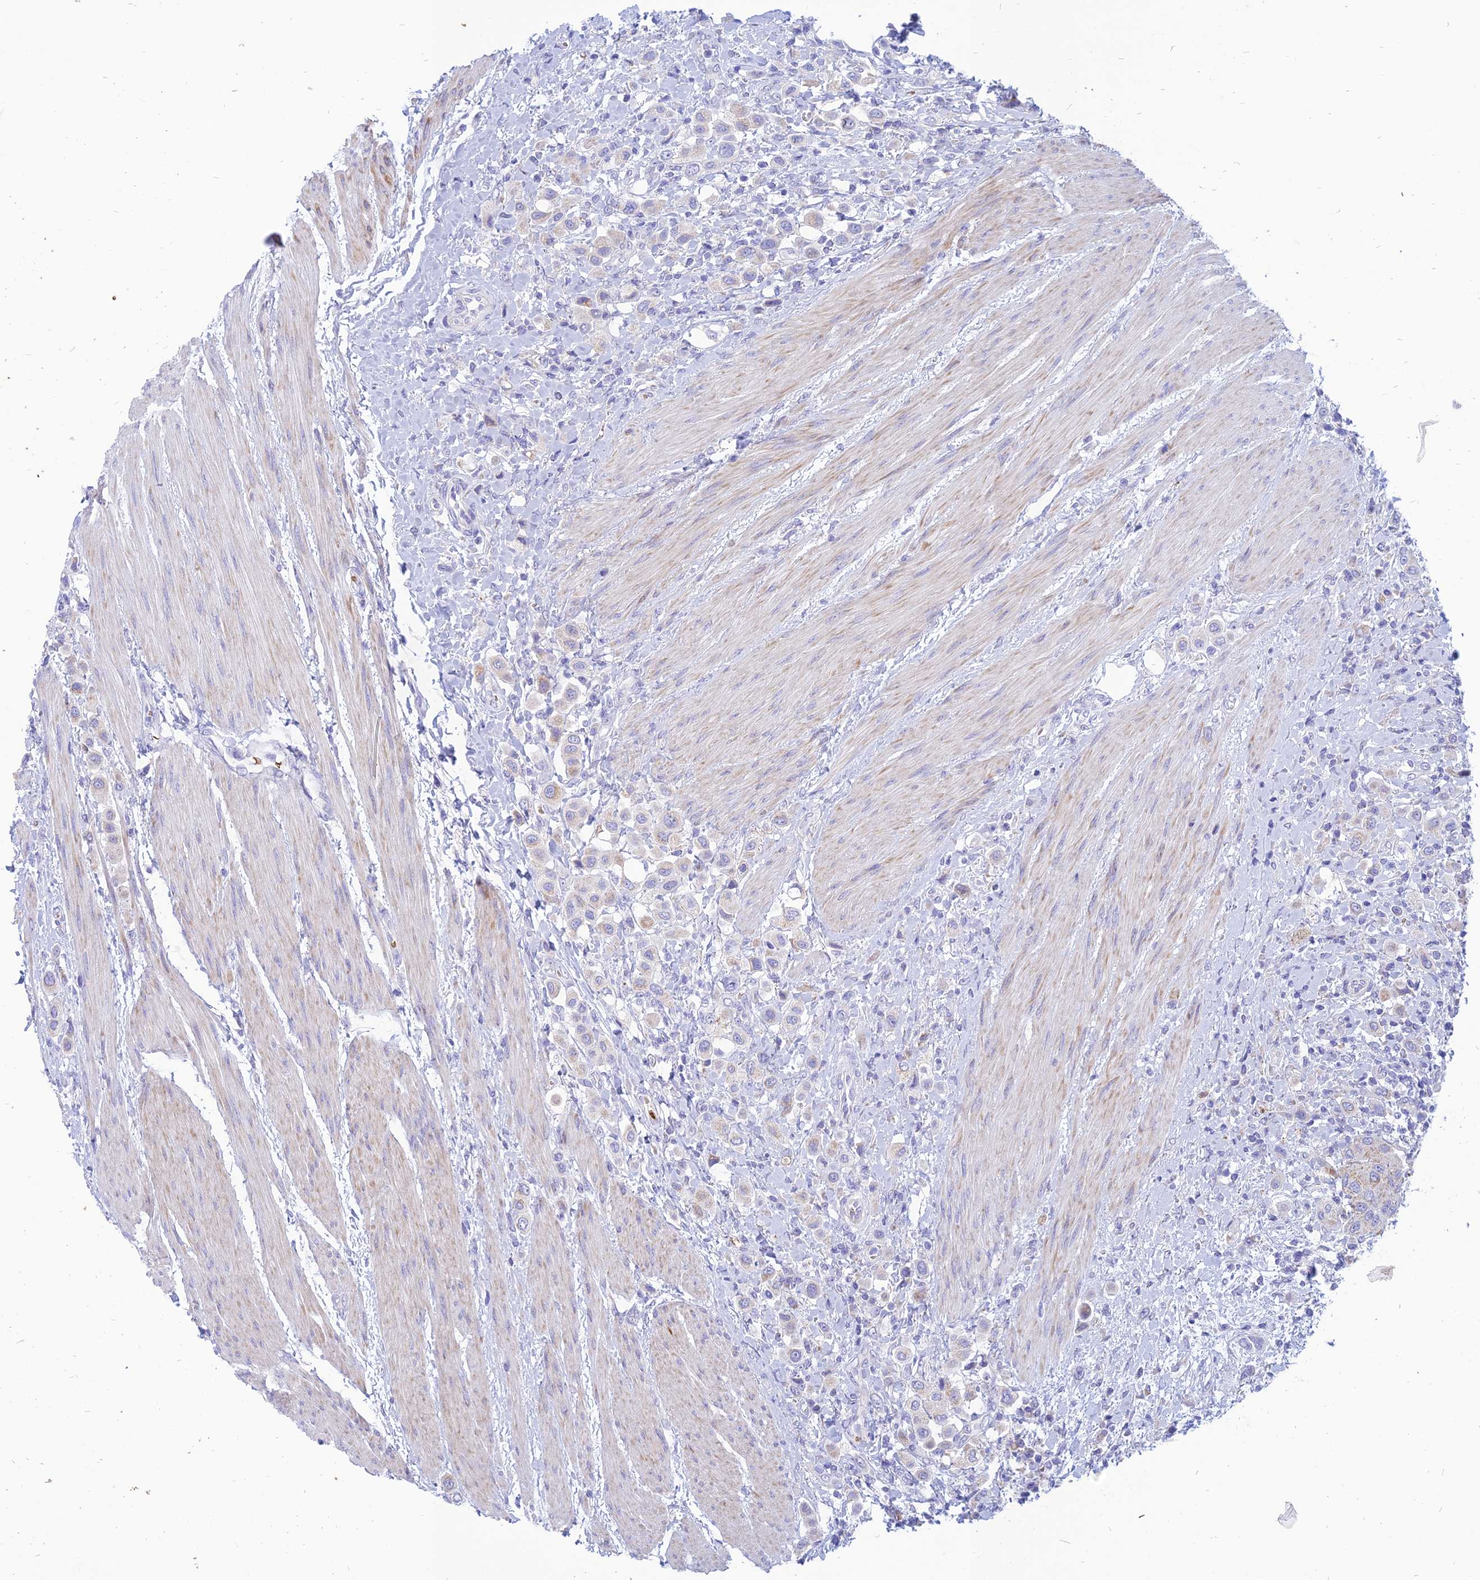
{"staining": {"intensity": "negative", "quantity": "none", "location": "none"}, "tissue": "urothelial cancer", "cell_type": "Tumor cells", "image_type": "cancer", "snomed": [{"axis": "morphology", "description": "Urothelial carcinoma, High grade"}, {"axis": "topography", "description": "Urinary bladder"}], "caption": "Tumor cells show no significant protein expression in high-grade urothelial carcinoma.", "gene": "HHAT", "patient": {"sex": "male", "age": 50}}